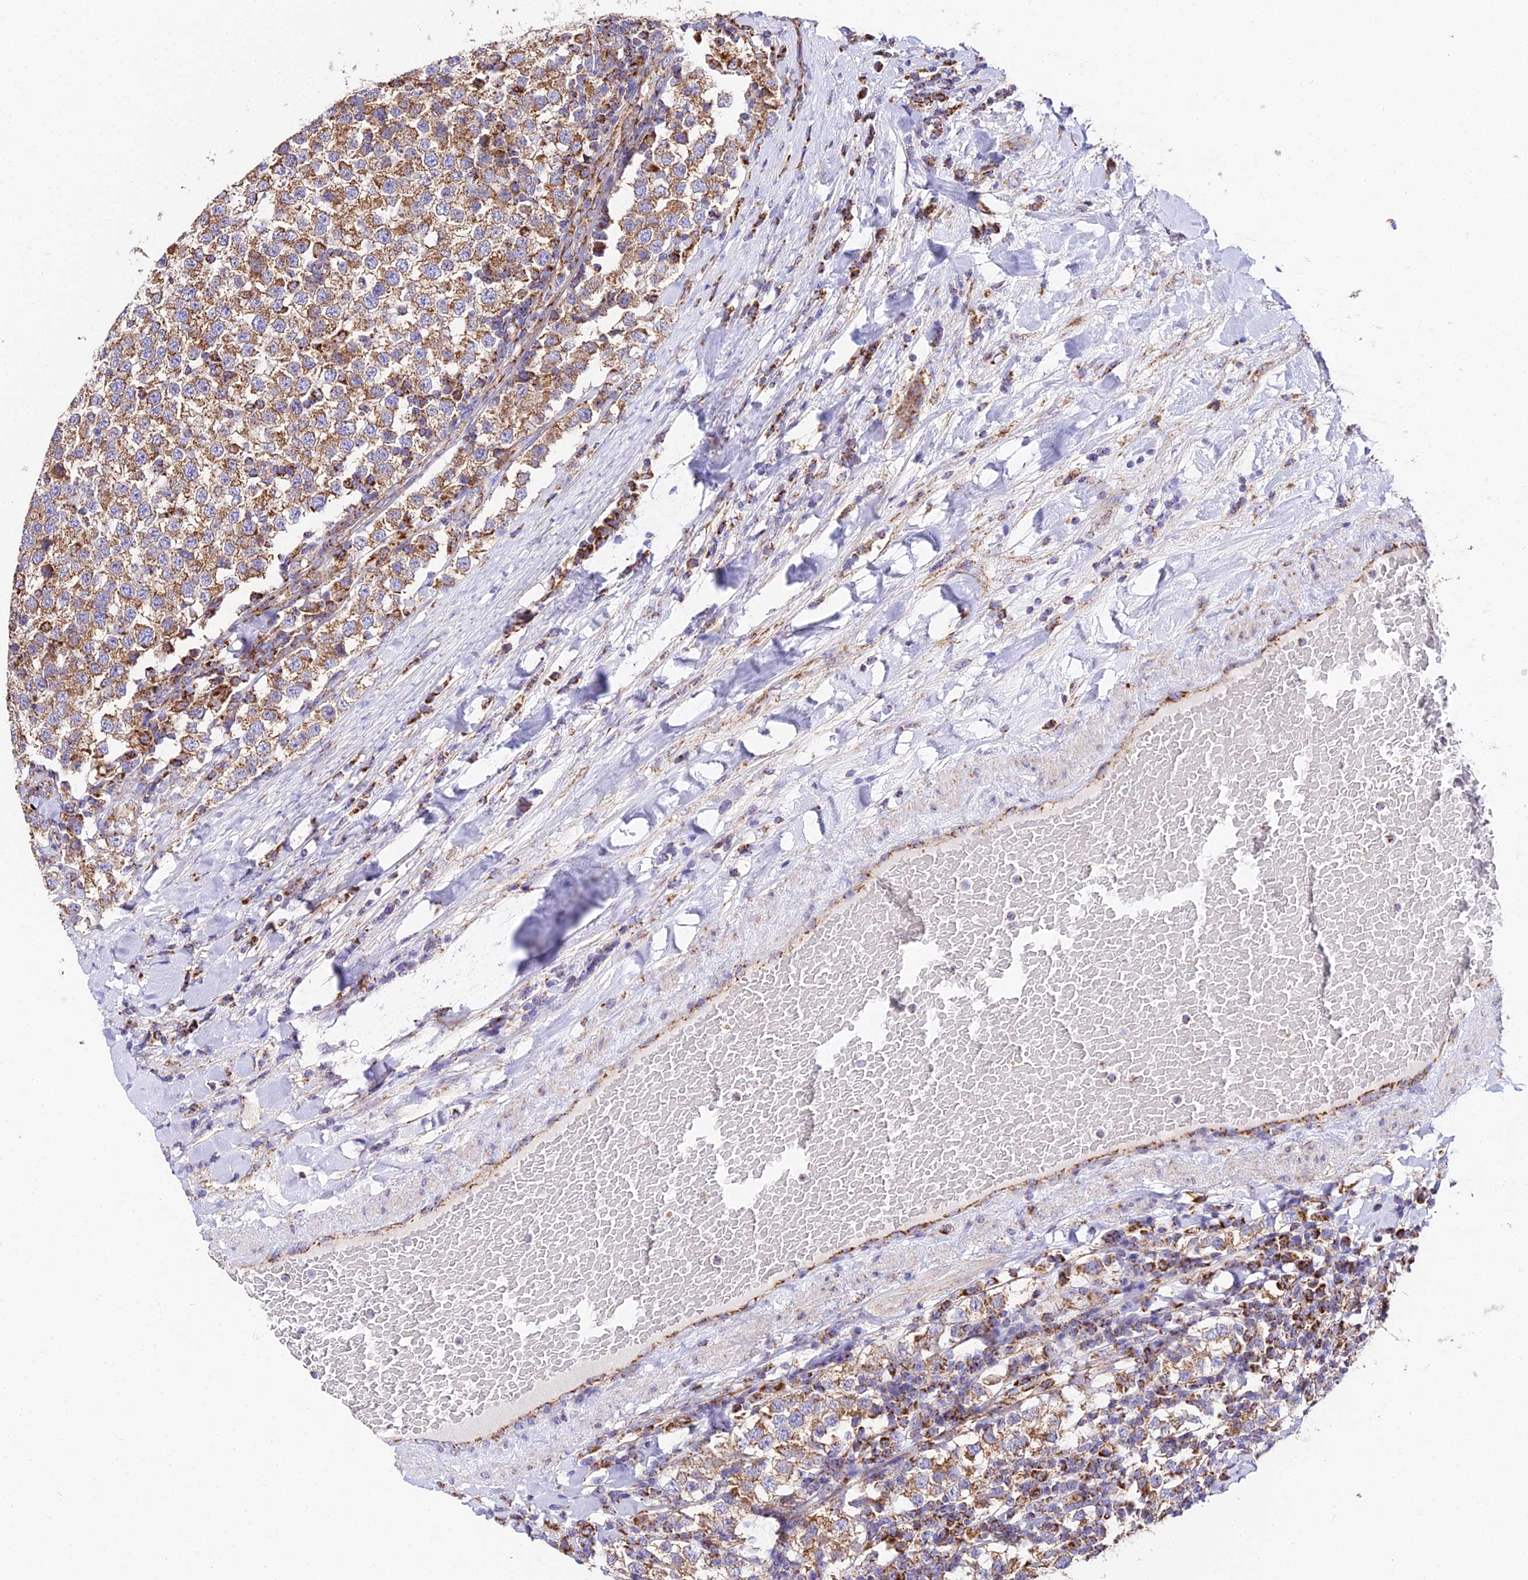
{"staining": {"intensity": "moderate", "quantity": ">75%", "location": "cytoplasmic/membranous"}, "tissue": "testis cancer", "cell_type": "Tumor cells", "image_type": "cancer", "snomed": [{"axis": "morphology", "description": "Seminoma, NOS"}, {"axis": "topography", "description": "Testis"}], "caption": "This histopathology image shows immunohistochemistry staining of testis cancer, with medium moderate cytoplasmic/membranous positivity in approximately >75% of tumor cells.", "gene": "OCIAD1", "patient": {"sex": "male", "age": 34}}